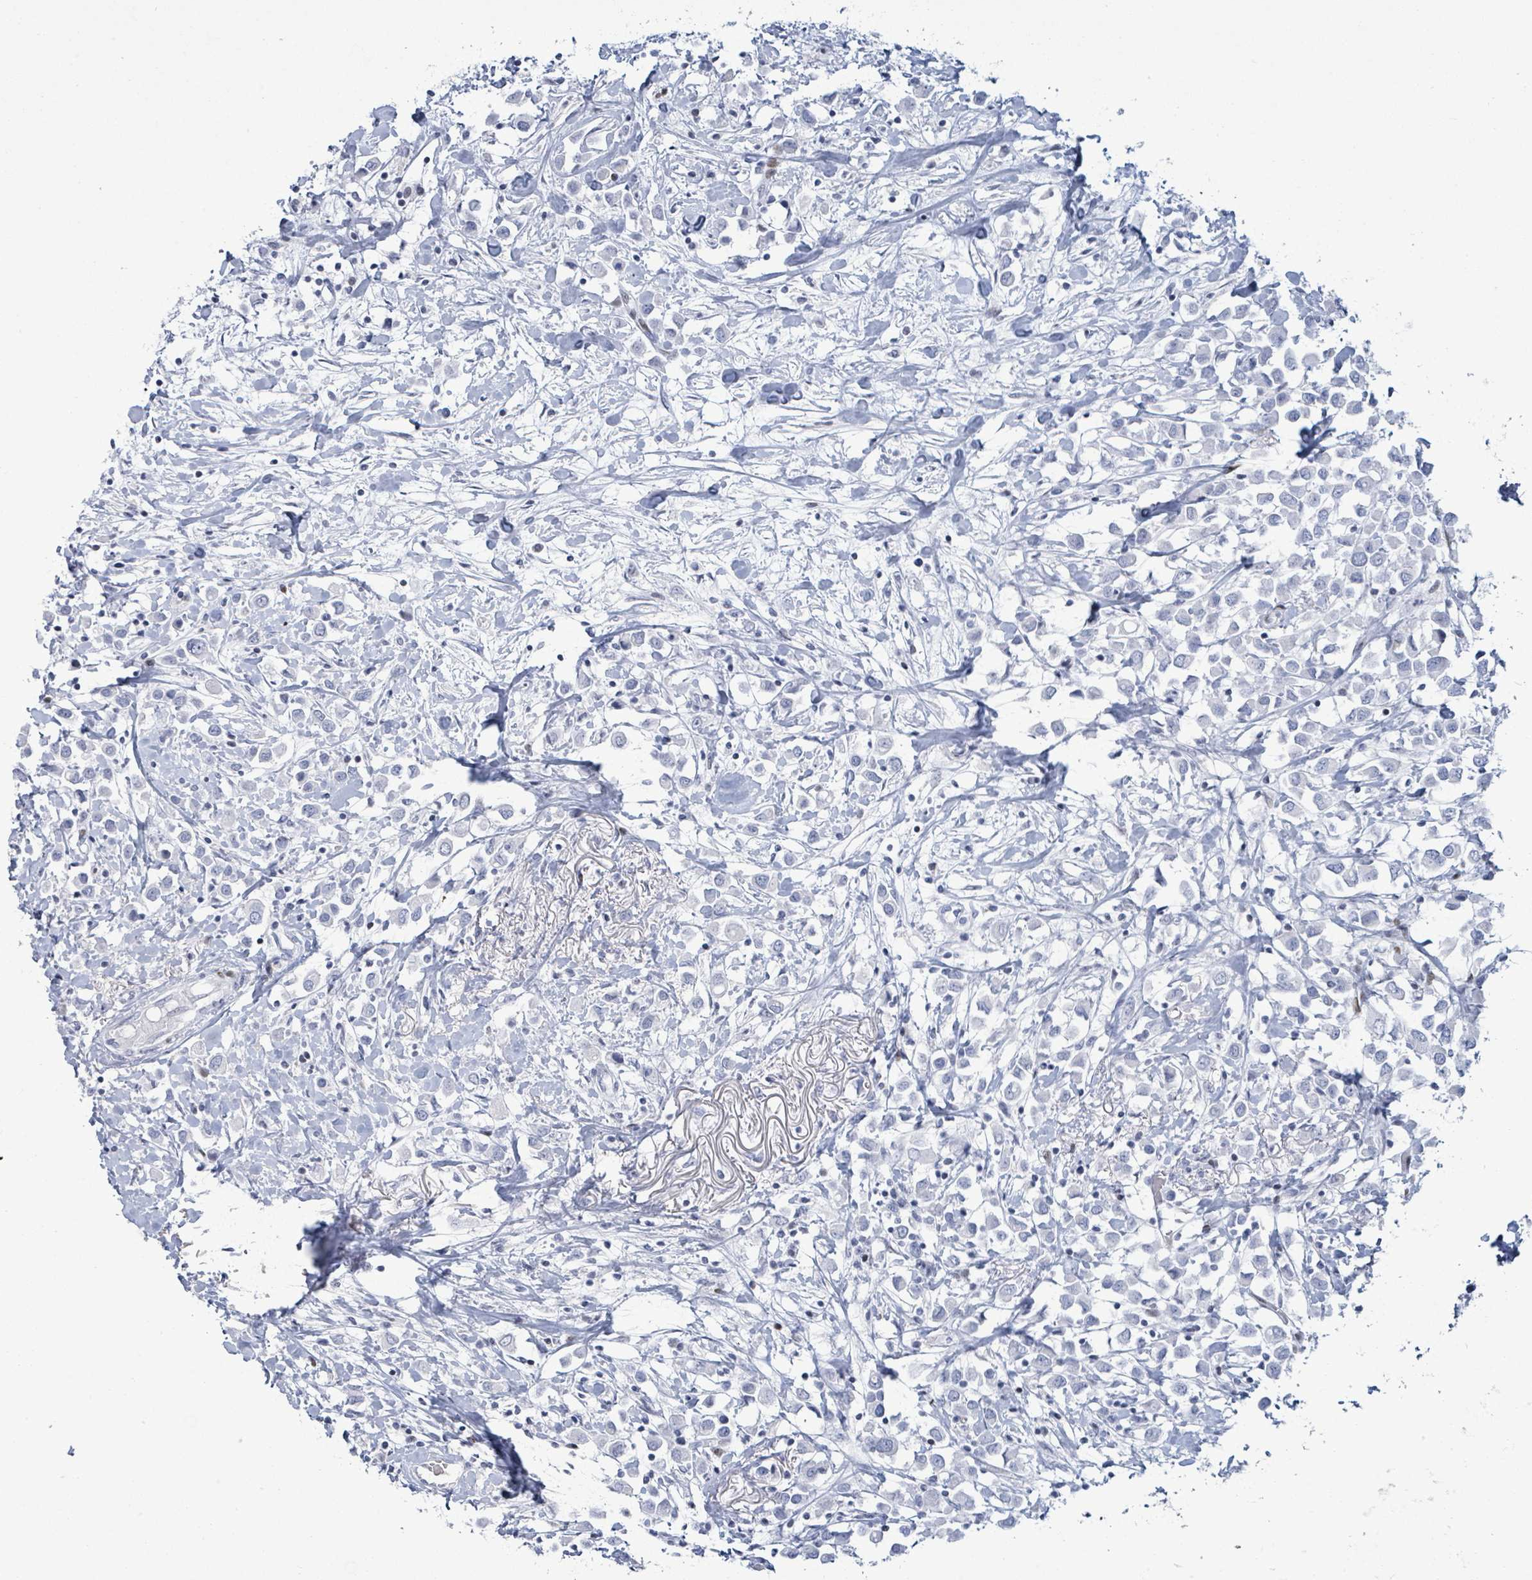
{"staining": {"intensity": "negative", "quantity": "none", "location": "none"}, "tissue": "breast cancer", "cell_type": "Tumor cells", "image_type": "cancer", "snomed": [{"axis": "morphology", "description": "Duct carcinoma"}, {"axis": "topography", "description": "Breast"}], "caption": "High magnification brightfield microscopy of breast cancer stained with DAB (brown) and counterstained with hematoxylin (blue): tumor cells show no significant staining. (DAB (3,3'-diaminobenzidine) immunohistochemistry (IHC), high magnification).", "gene": "MALL", "patient": {"sex": "female", "age": 61}}